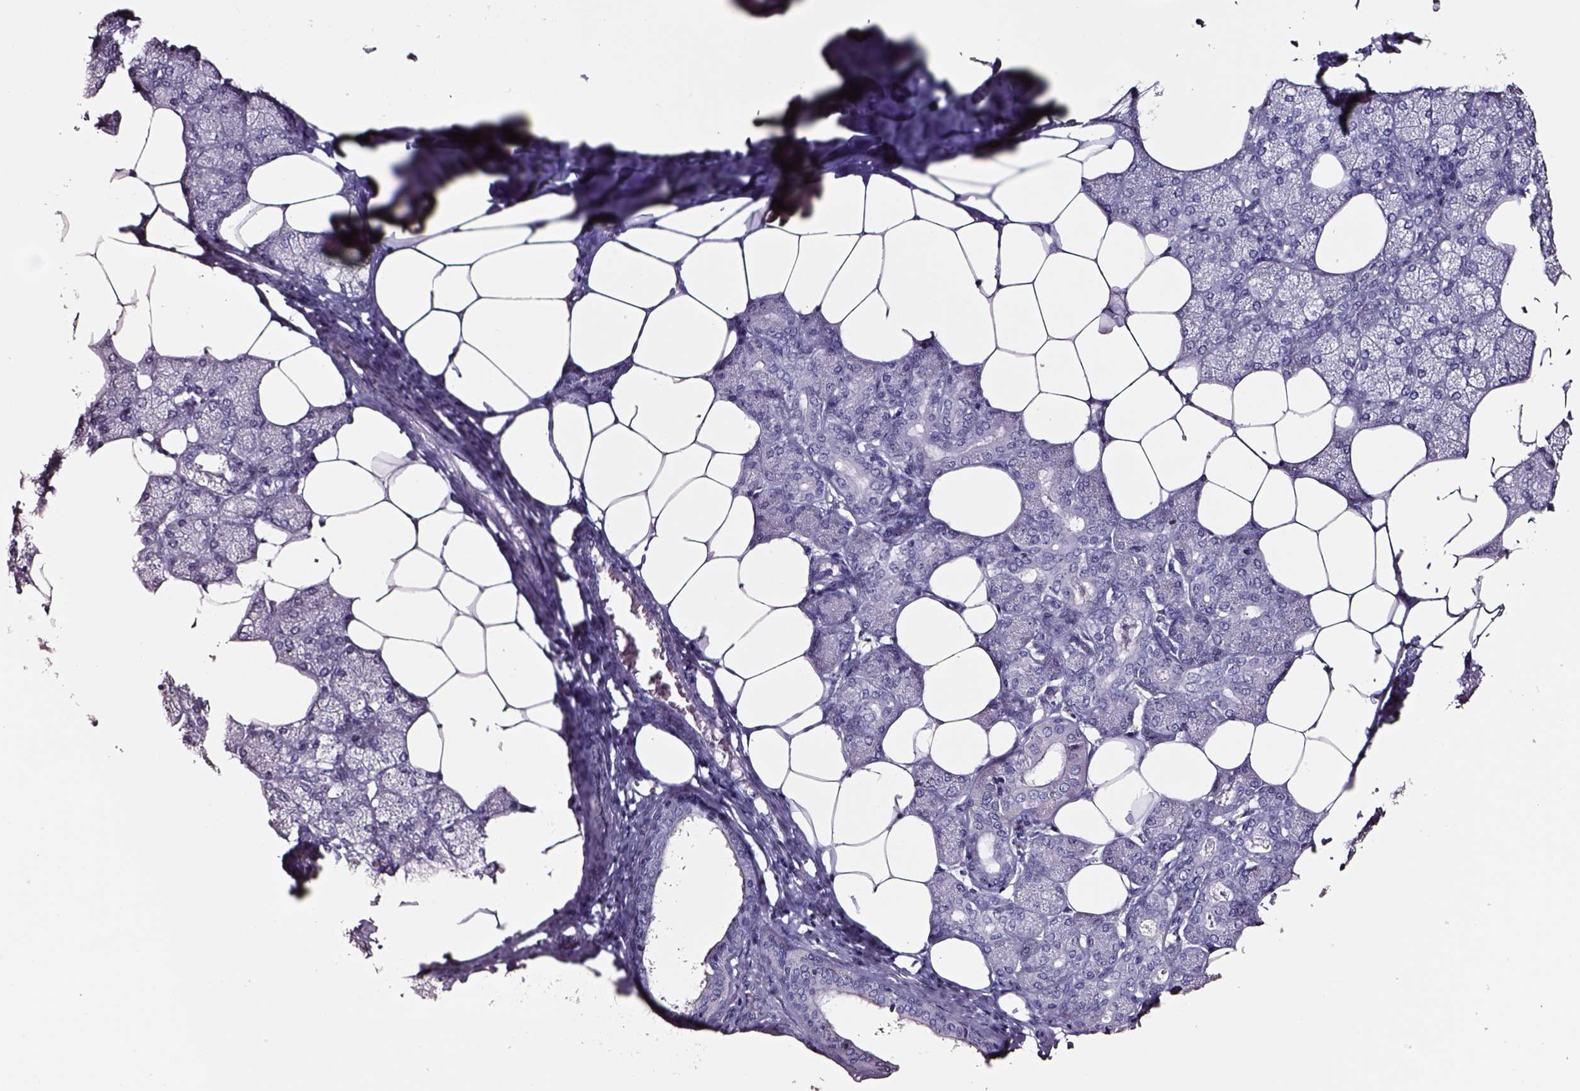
{"staining": {"intensity": "negative", "quantity": "none", "location": "none"}, "tissue": "salivary gland", "cell_type": "Glandular cells", "image_type": "normal", "snomed": [{"axis": "morphology", "description": "Normal tissue, NOS"}, {"axis": "topography", "description": "Salivary gland"}], "caption": "A high-resolution micrograph shows IHC staining of unremarkable salivary gland, which exhibits no significant positivity in glandular cells.", "gene": "SMIM17", "patient": {"sex": "female", "age": 43}}